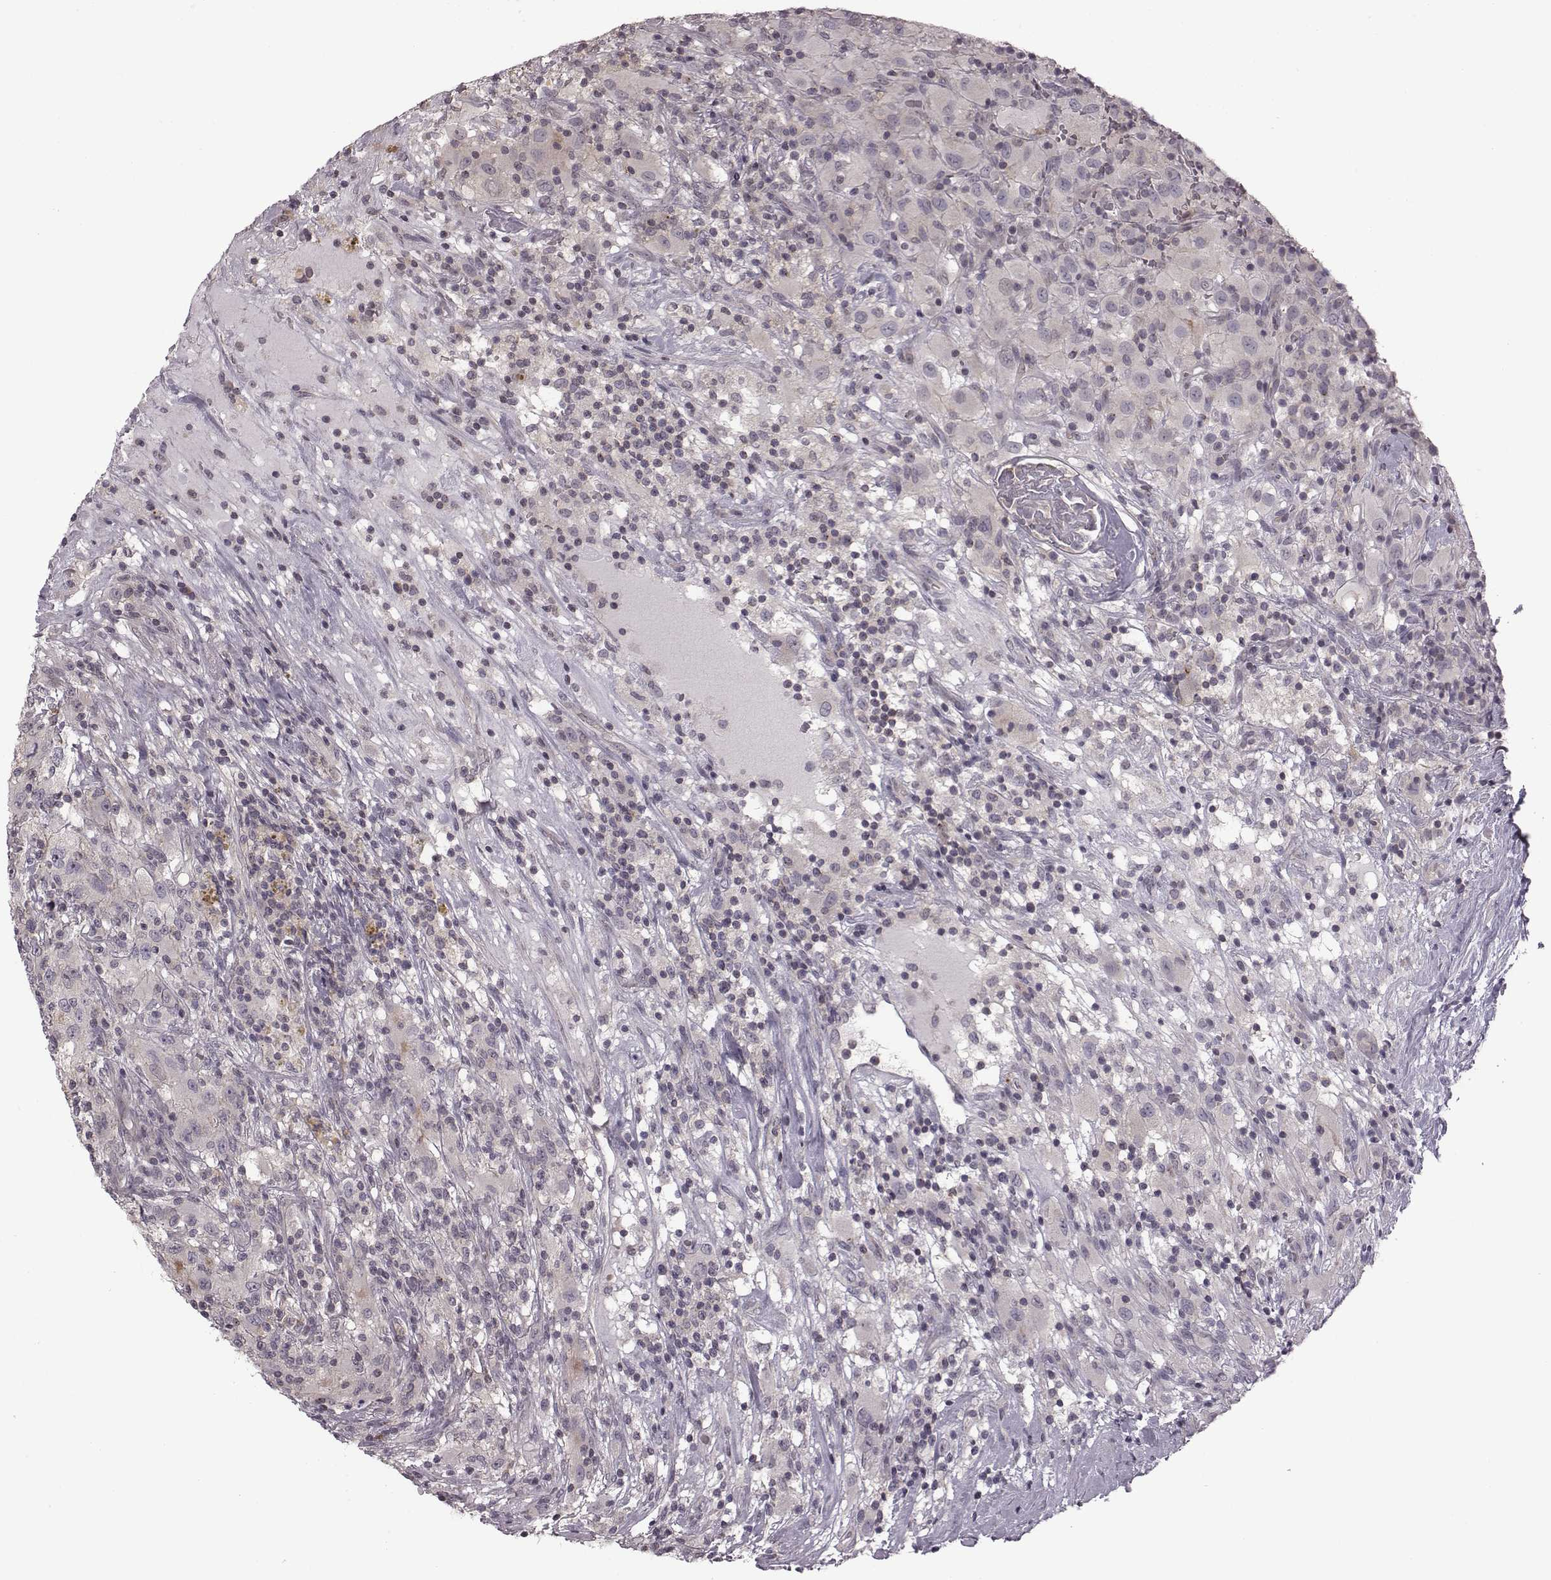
{"staining": {"intensity": "negative", "quantity": "none", "location": "none"}, "tissue": "renal cancer", "cell_type": "Tumor cells", "image_type": "cancer", "snomed": [{"axis": "morphology", "description": "Adenocarcinoma, NOS"}, {"axis": "topography", "description": "Kidney"}], "caption": "This is an IHC histopathology image of renal cancer. There is no expression in tumor cells.", "gene": "BICDL1", "patient": {"sex": "female", "age": 67}}